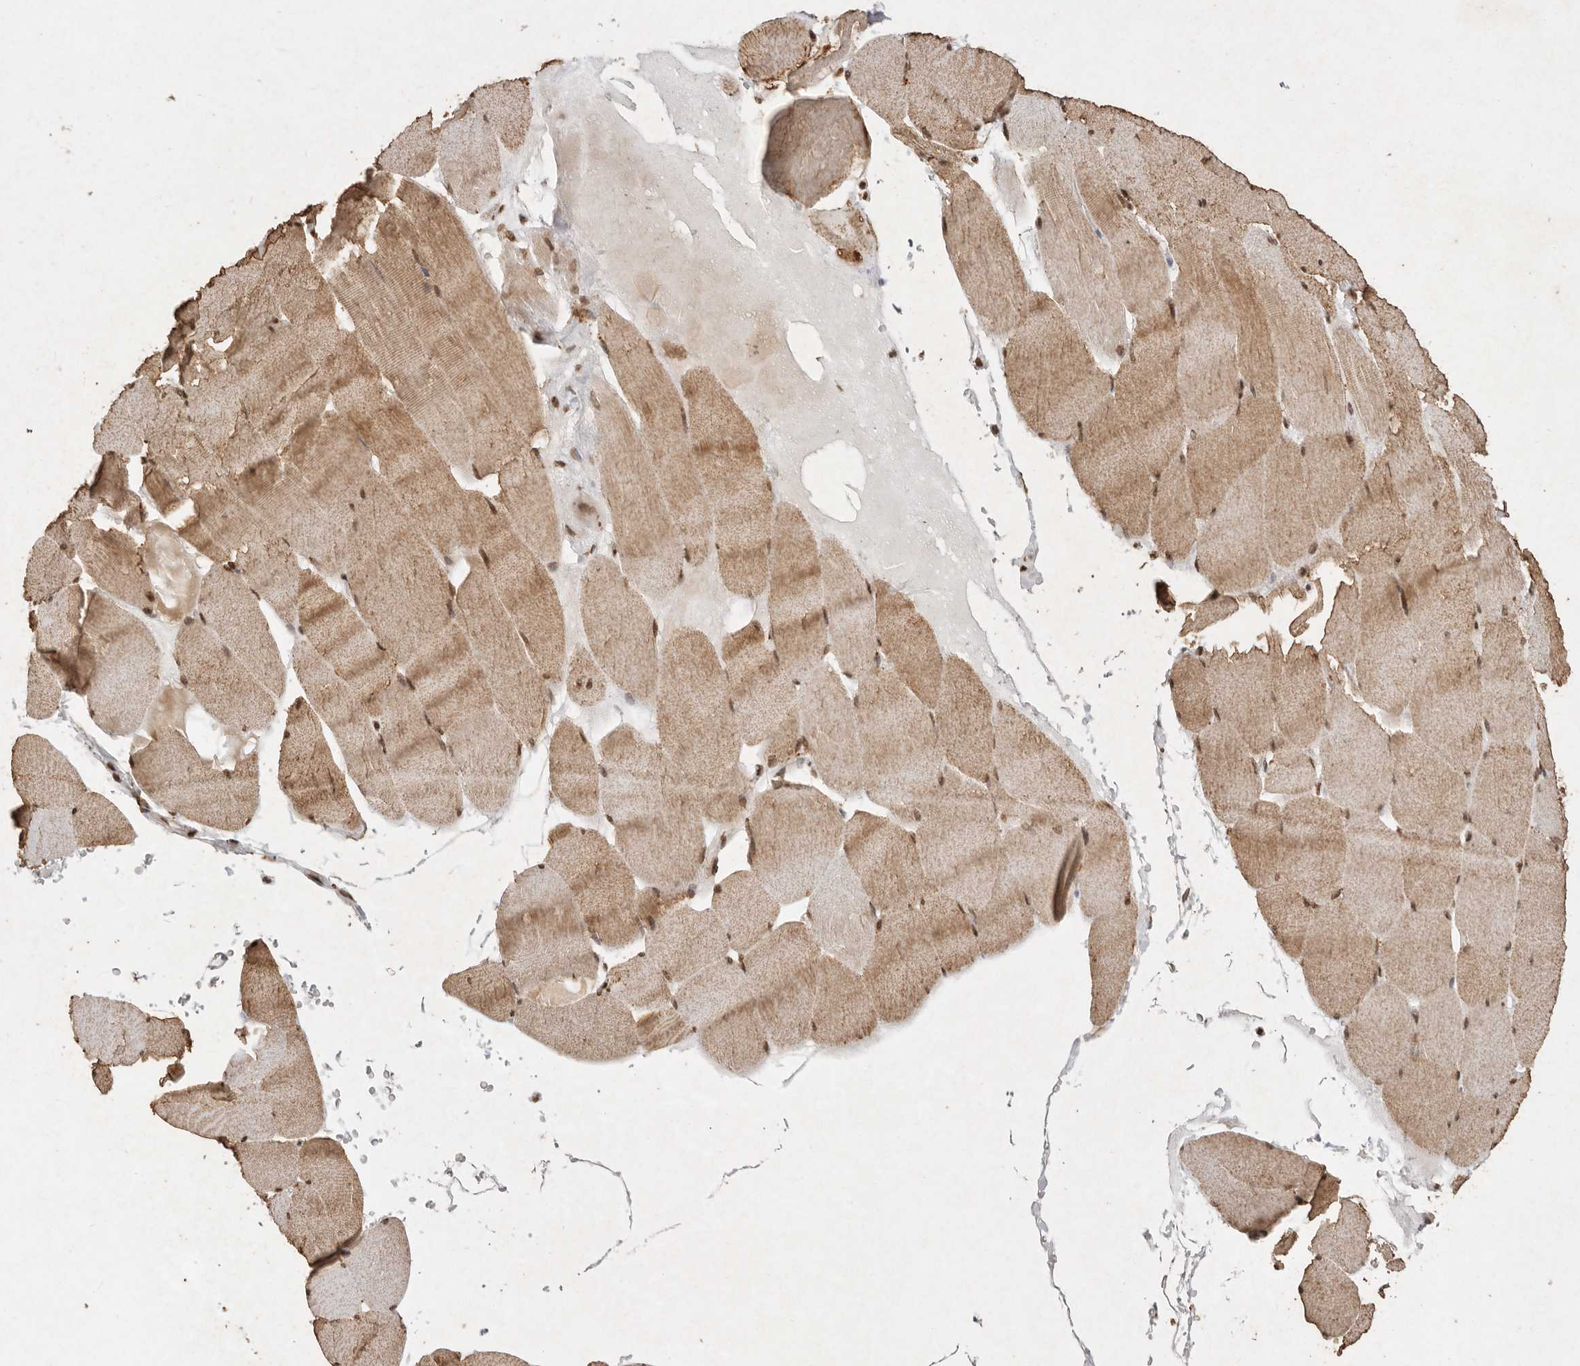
{"staining": {"intensity": "moderate", "quantity": ">75%", "location": "cytoplasmic/membranous,nuclear"}, "tissue": "skeletal muscle", "cell_type": "Myocytes", "image_type": "normal", "snomed": [{"axis": "morphology", "description": "Normal tissue, NOS"}, {"axis": "topography", "description": "Skeletal muscle"}], "caption": "A medium amount of moderate cytoplasmic/membranous,nuclear staining is appreciated in about >75% of myocytes in normal skeletal muscle.", "gene": "NKX3", "patient": {"sex": "male", "age": 62}}